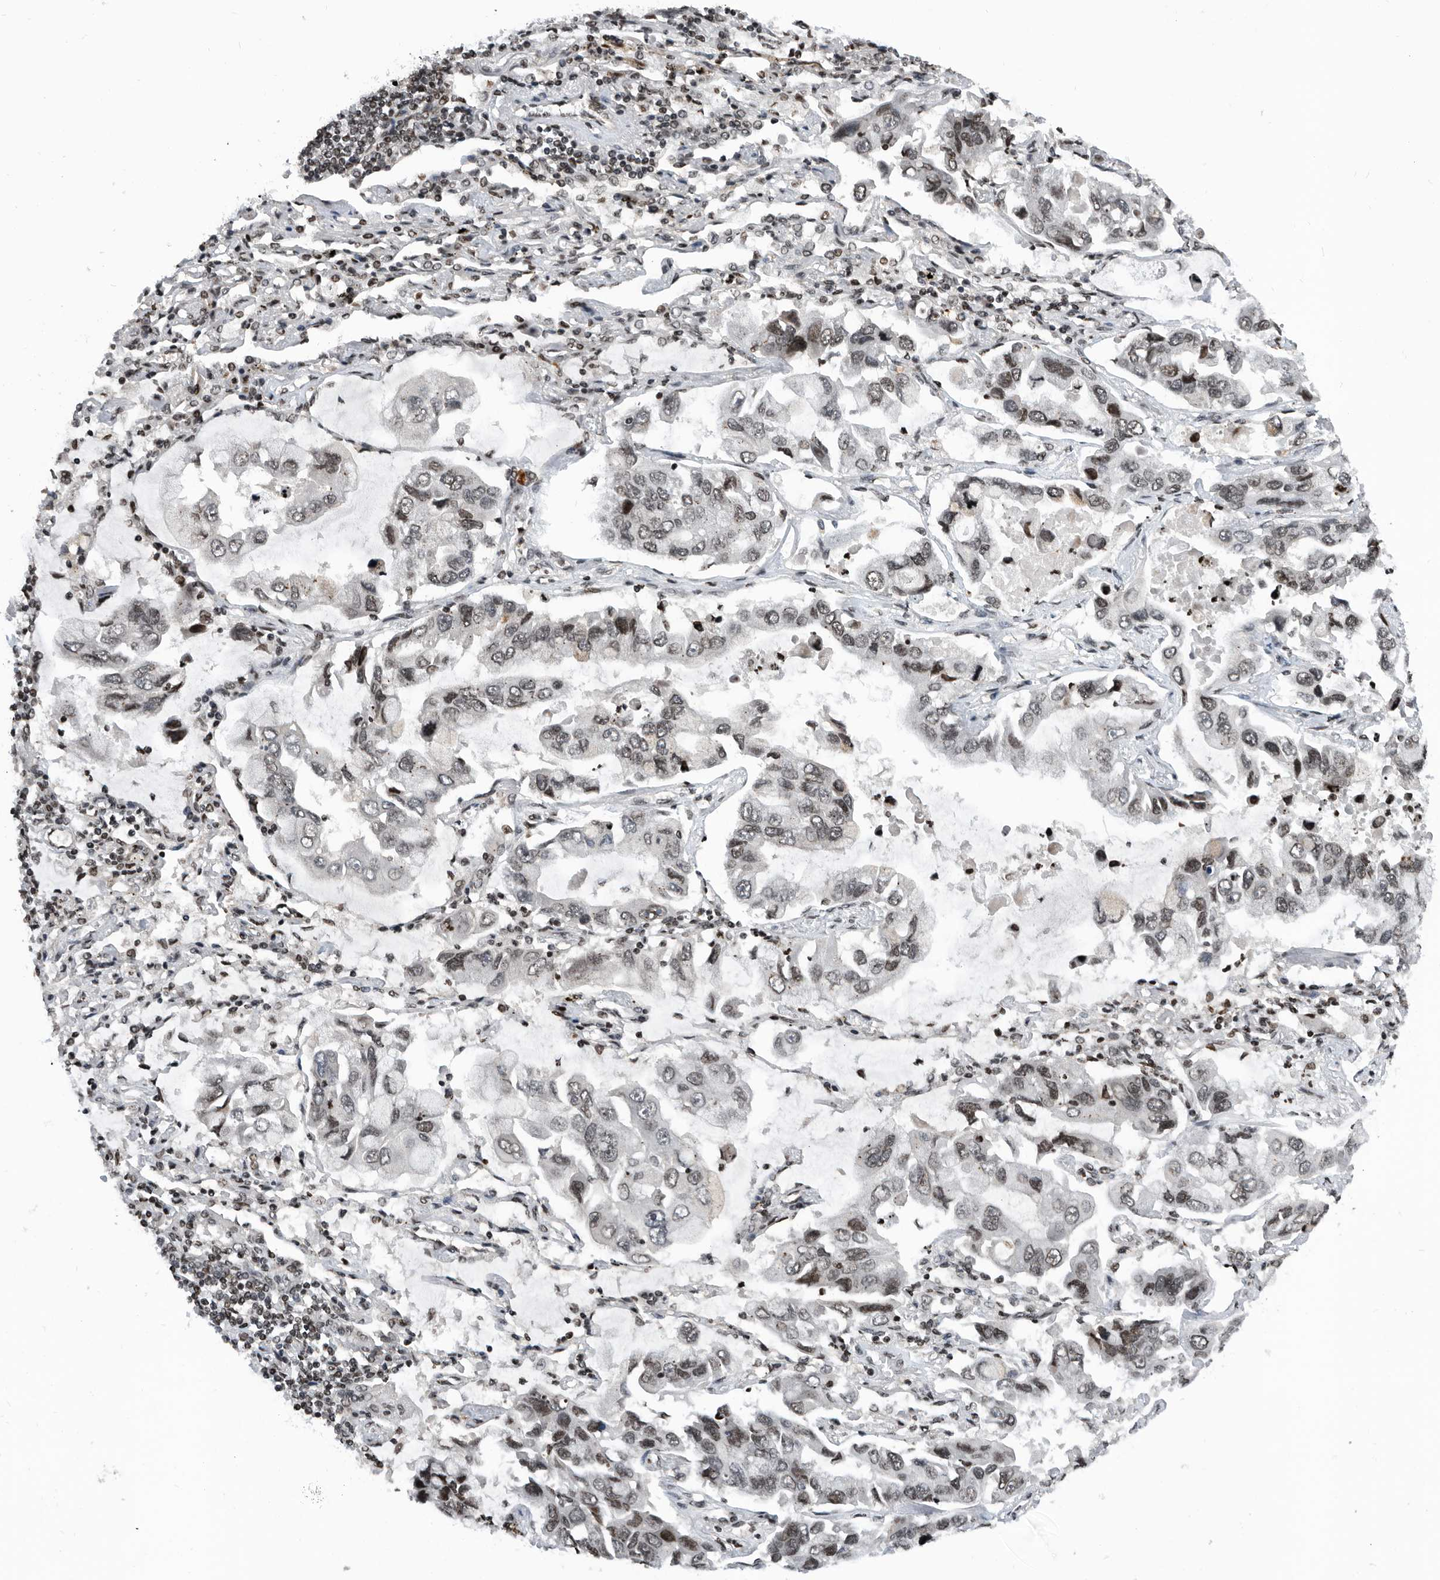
{"staining": {"intensity": "weak", "quantity": "25%-75%", "location": "nuclear"}, "tissue": "lung cancer", "cell_type": "Tumor cells", "image_type": "cancer", "snomed": [{"axis": "morphology", "description": "Adenocarcinoma, NOS"}, {"axis": "topography", "description": "Lung"}], "caption": "About 25%-75% of tumor cells in human lung adenocarcinoma reveal weak nuclear protein positivity as visualized by brown immunohistochemical staining.", "gene": "SNRNP48", "patient": {"sex": "male", "age": 64}}